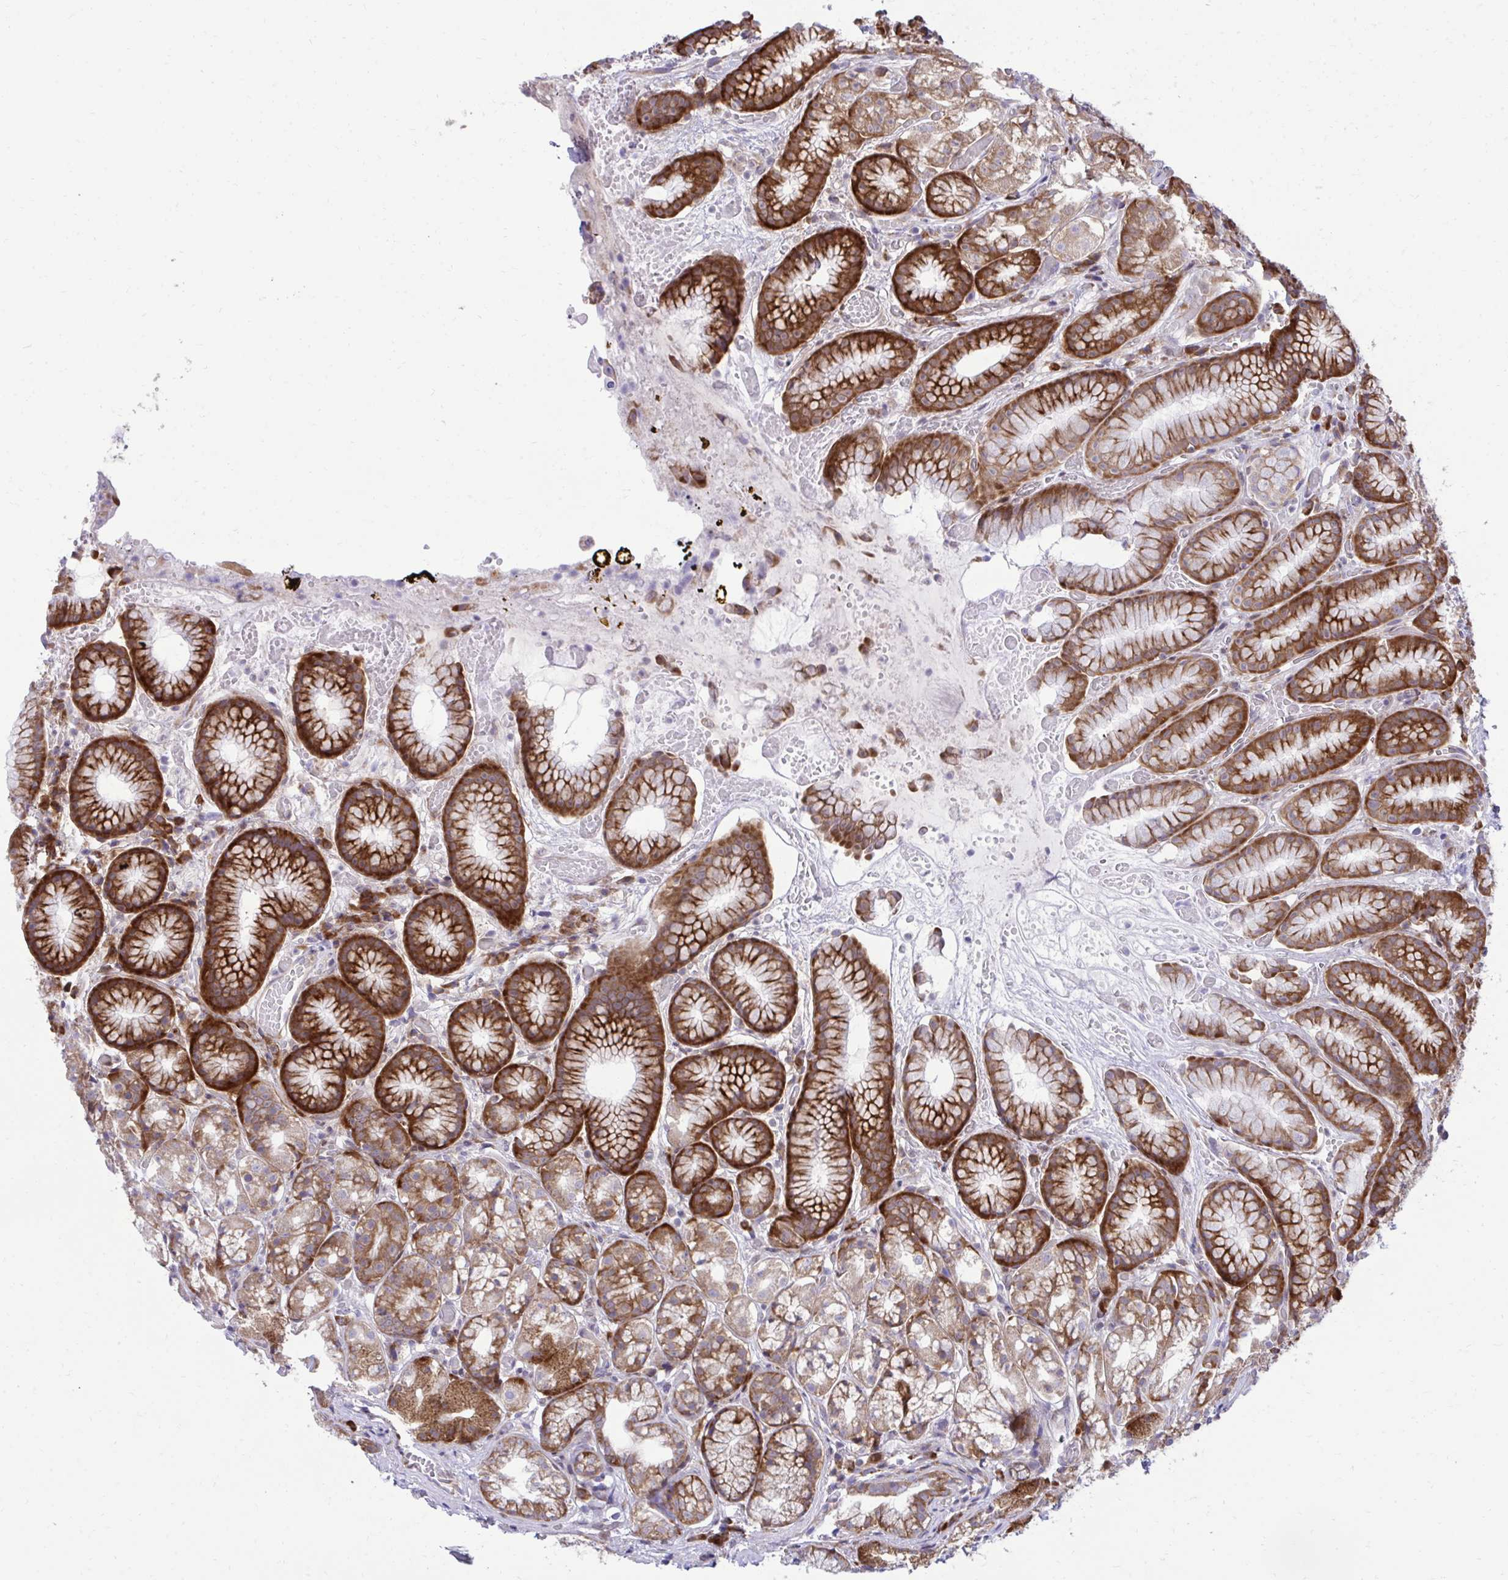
{"staining": {"intensity": "strong", "quantity": ">75%", "location": "cytoplasmic/membranous"}, "tissue": "stomach", "cell_type": "Glandular cells", "image_type": "normal", "snomed": [{"axis": "morphology", "description": "Normal tissue, NOS"}, {"axis": "topography", "description": "Smooth muscle"}, {"axis": "topography", "description": "Stomach"}], "caption": "IHC staining of benign stomach, which shows high levels of strong cytoplasmic/membranous expression in approximately >75% of glandular cells indicating strong cytoplasmic/membranous protein positivity. The staining was performed using DAB (brown) for protein detection and nuclei were counterstained in hematoxylin (blue).", "gene": "RPS15", "patient": {"sex": "male", "age": 70}}